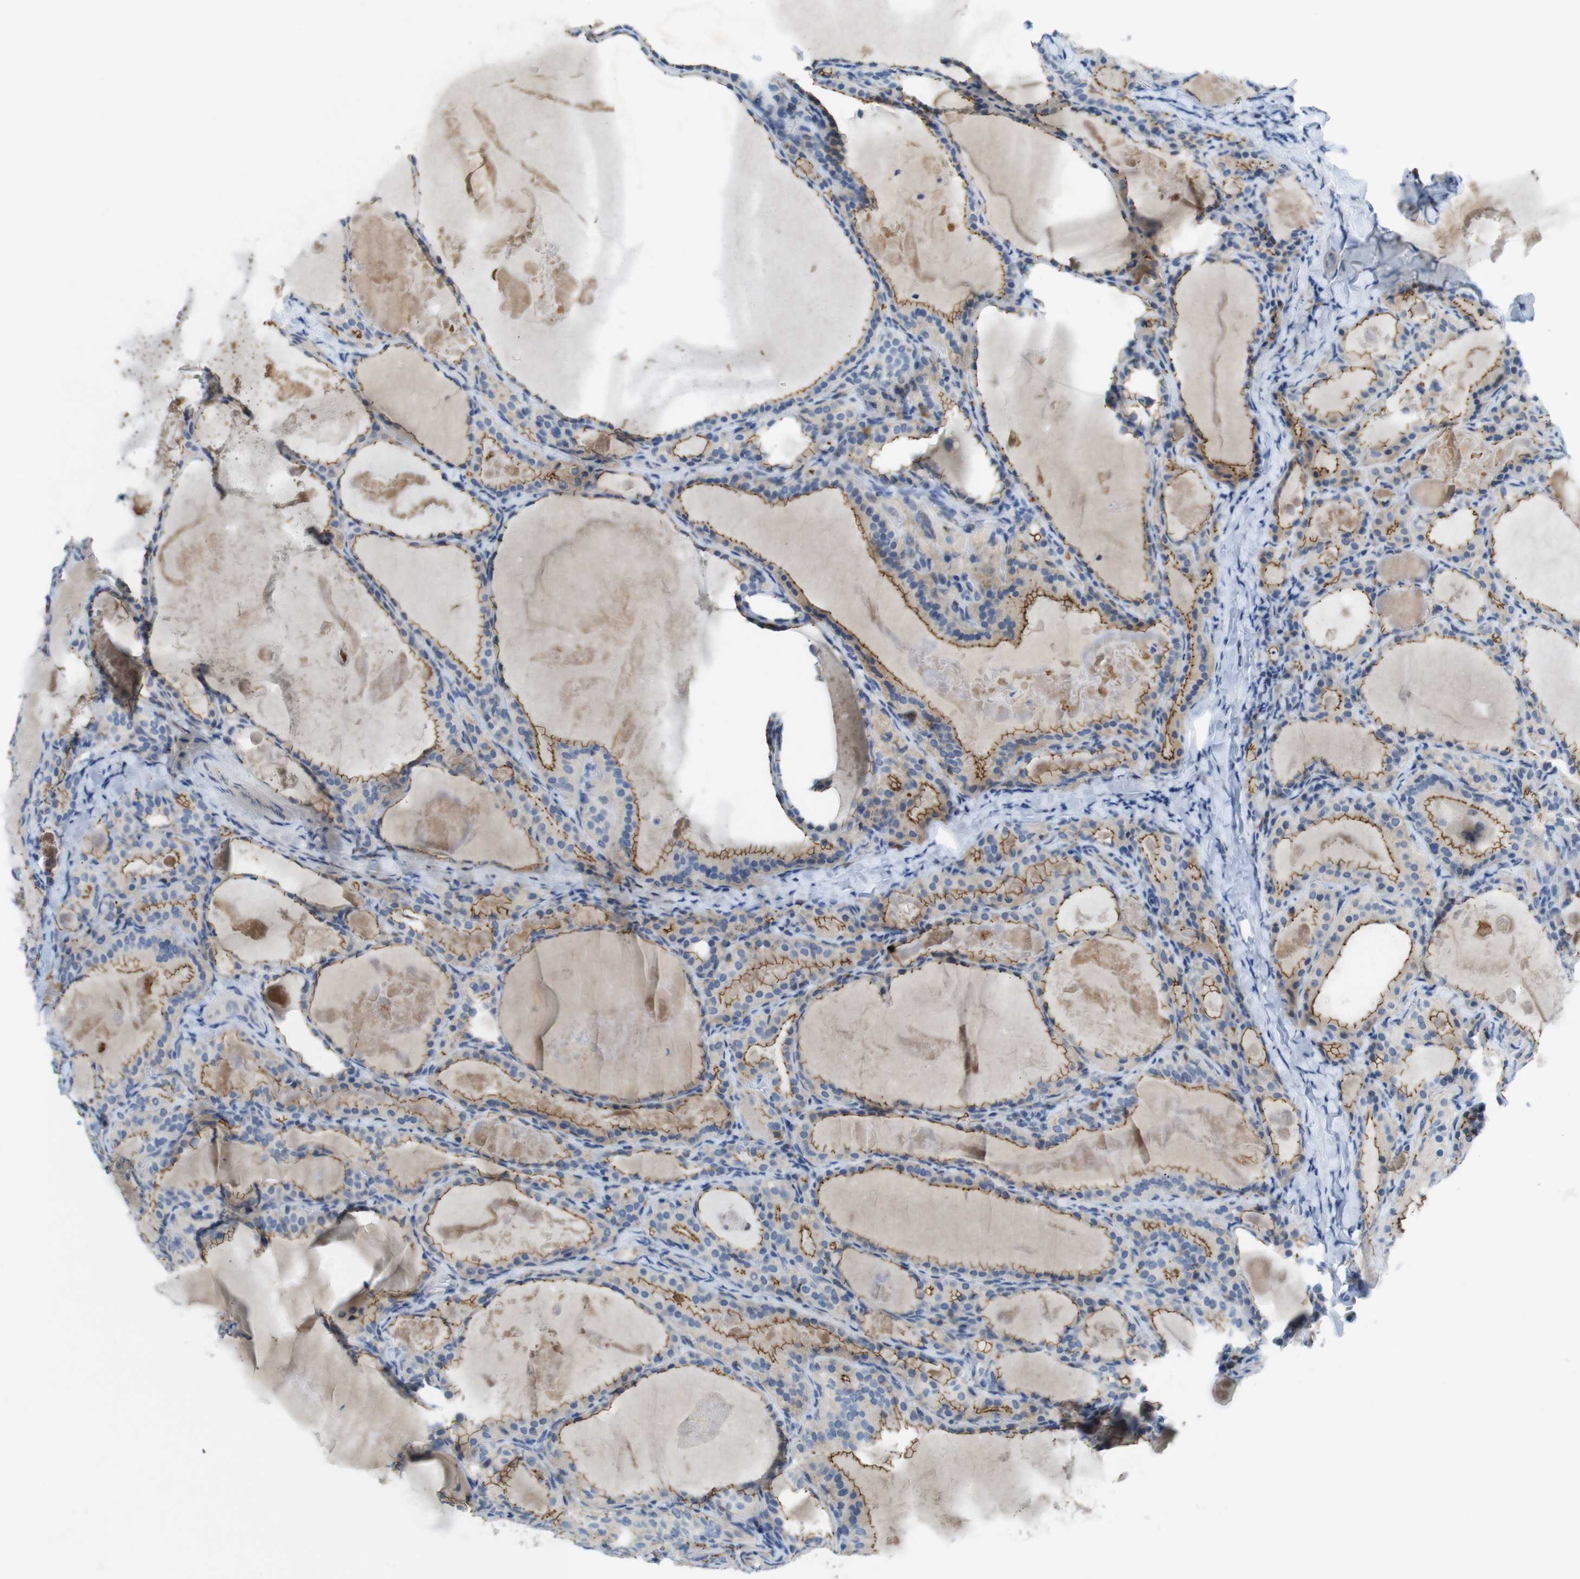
{"staining": {"intensity": "moderate", "quantity": "25%-75%", "location": "cytoplasmic/membranous"}, "tissue": "thyroid cancer", "cell_type": "Tumor cells", "image_type": "cancer", "snomed": [{"axis": "morphology", "description": "Papillary adenocarcinoma, NOS"}, {"axis": "topography", "description": "Thyroid gland"}], "caption": "Protein analysis of papillary adenocarcinoma (thyroid) tissue displays moderate cytoplasmic/membranous positivity in about 25%-75% of tumor cells. (brown staining indicates protein expression, while blue staining denotes nuclei).", "gene": "TJP3", "patient": {"sex": "female", "age": 42}}